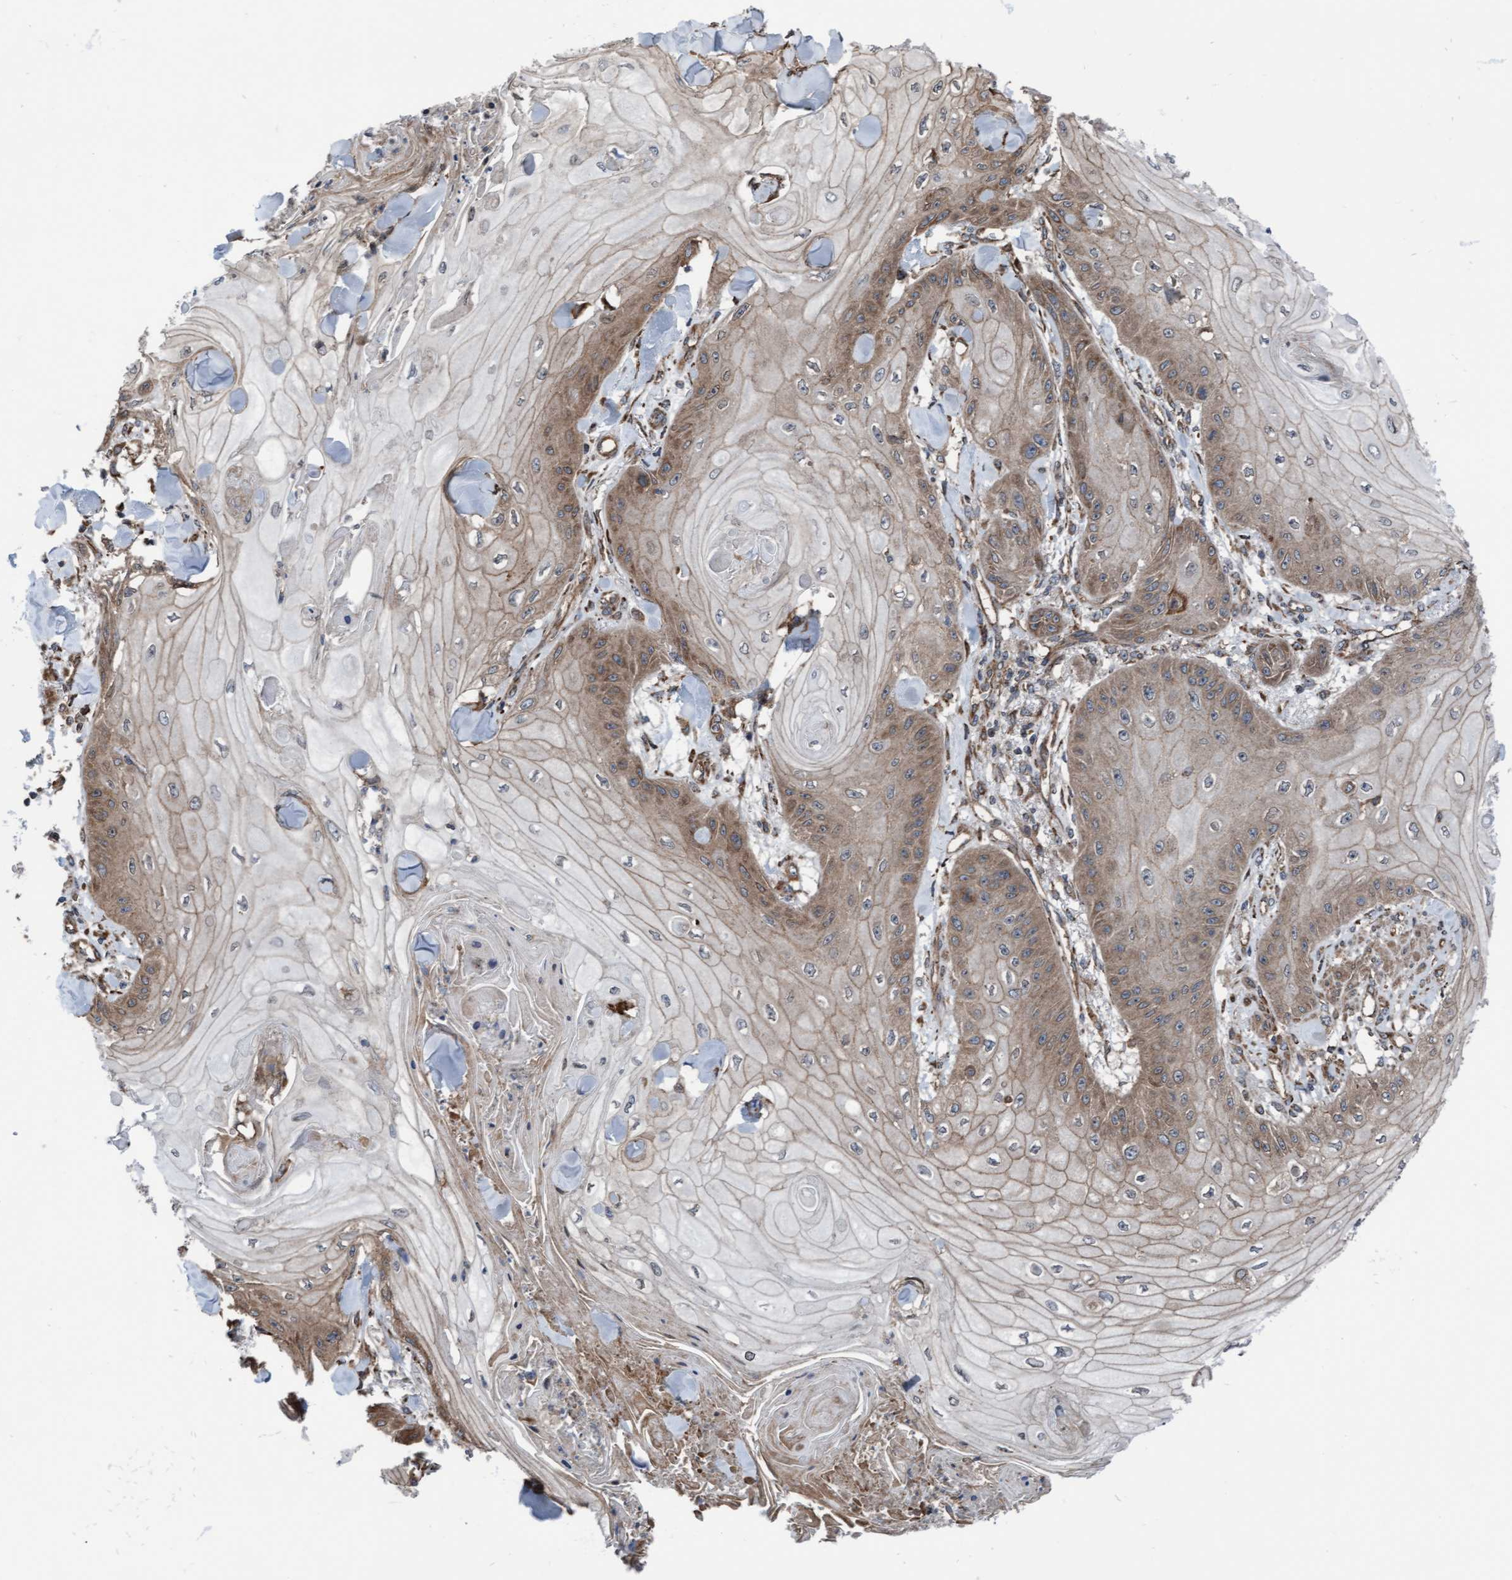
{"staining": {"intensity": "weak", "quantity": "25%-75%", "location": "cytoplasmic/membranous"}, "tissue": "skin cancer", "cell_type": "Tumor cells", "image_type": "cancer", "snomed": [{"axis": "morphology", "description": "Squamous cell carcinoma, NOS"}, {"axis": "topography", "description": "Skin"}], "caption": "Protein expression by immunohistochemistry (IHC) shows weak cytoplasmic/membranous expression in about 25%-75% of tumor cells in skin cancer.", "gene": "RAP1GAP2", "patient": {"sex": "male", "age": 74}}